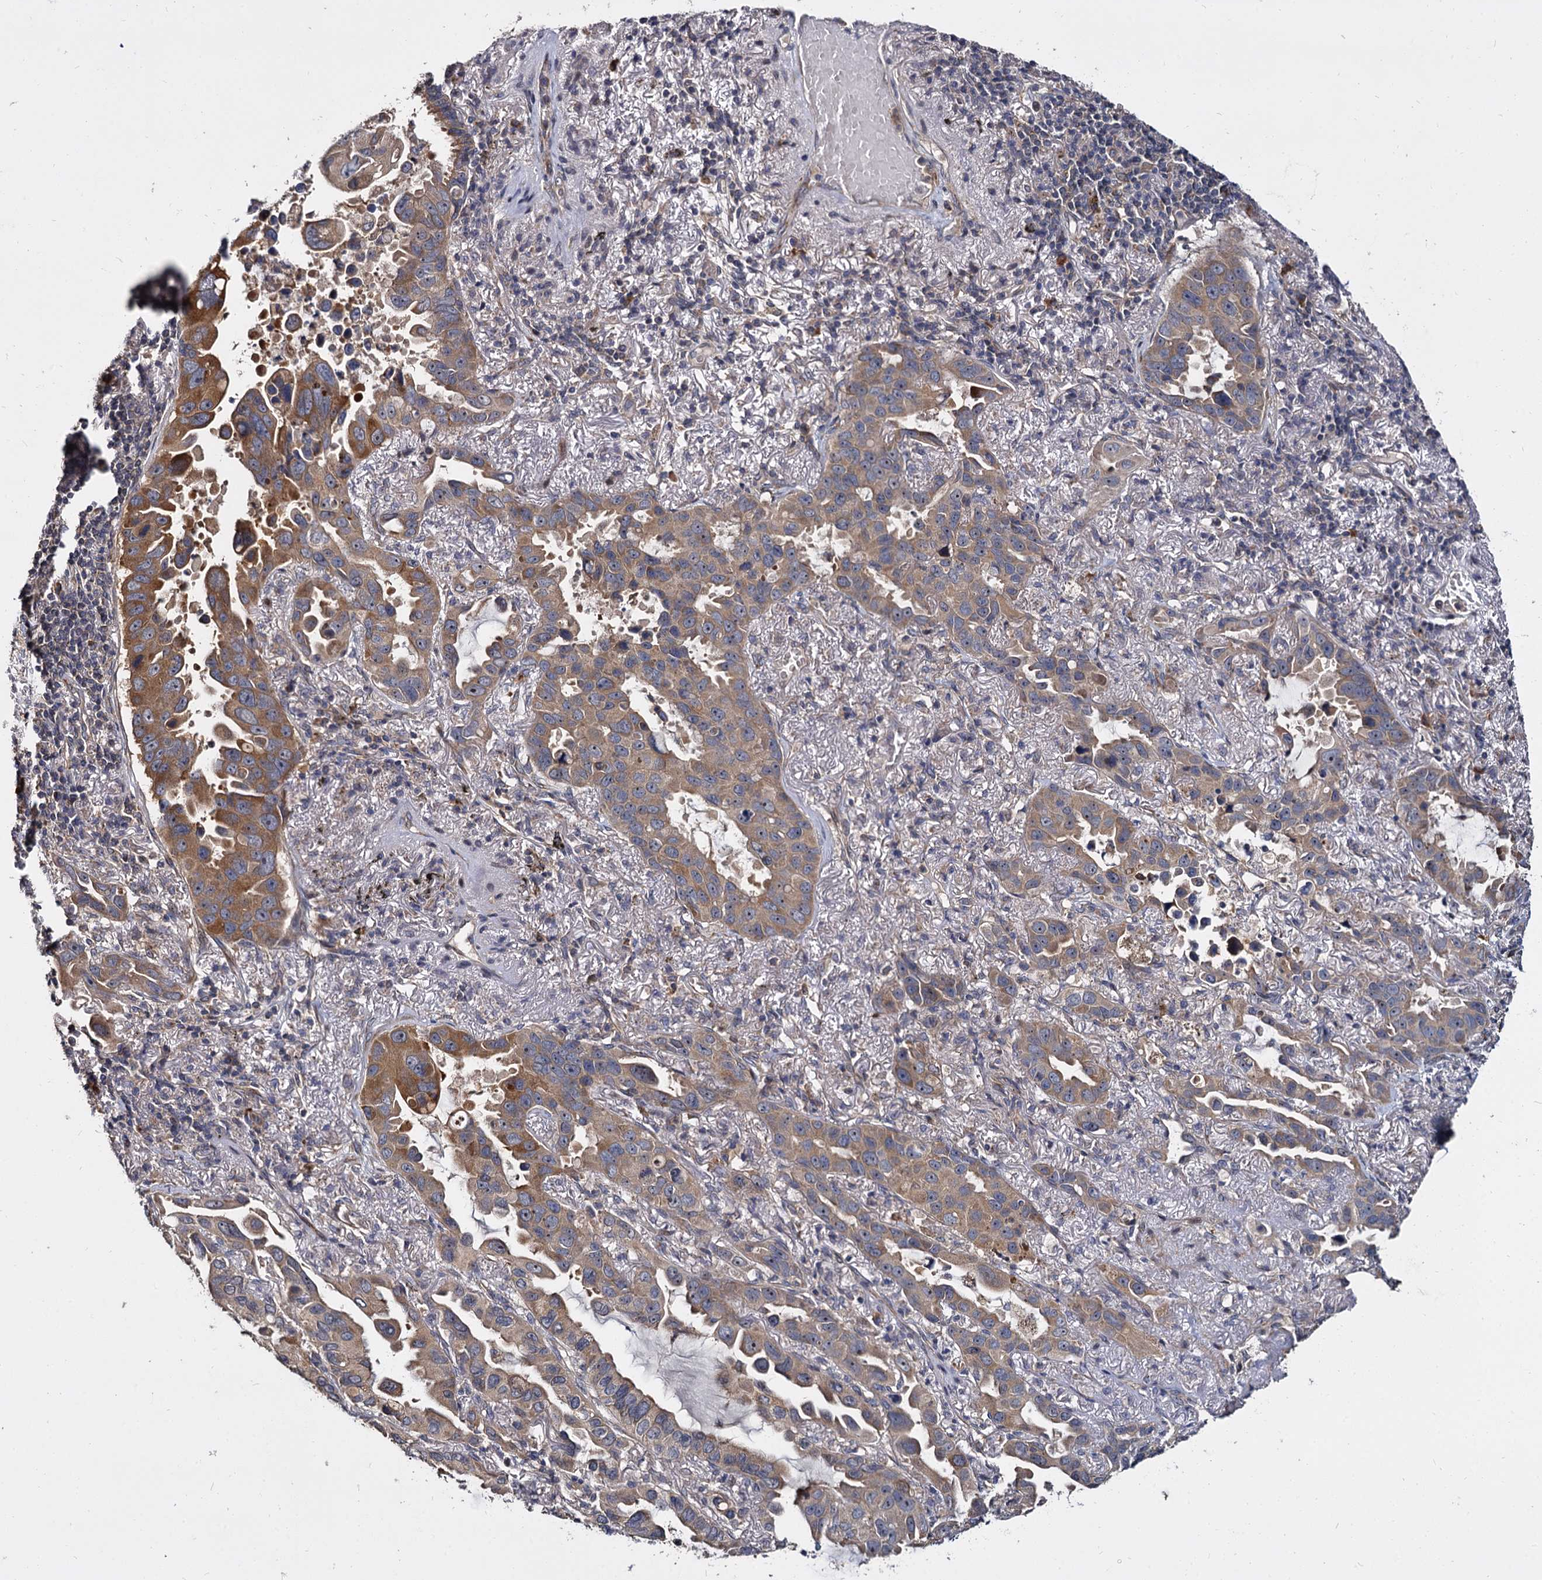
{"staining": {"intensity": "moderate", "quantity": ">75%", "location": "cytoplasmic/membranous"}, "tissue": "lung cancer", "cell_type": "Tumor cells", "image_type": "cancer", "snomed": [{"axis": "morphology", "description": "Adenocarcinoma, NOS"}, {"axis": "topography", "description": "Lung"}], "caption": "This micrograph shows IHC staining of lung adenocarcinoma, with medium moderate cytoplasmic/membranous expression in about >75% of tumor cells.", "gene": "WWC3", "patient": {"sex": "male", "age": 64}}